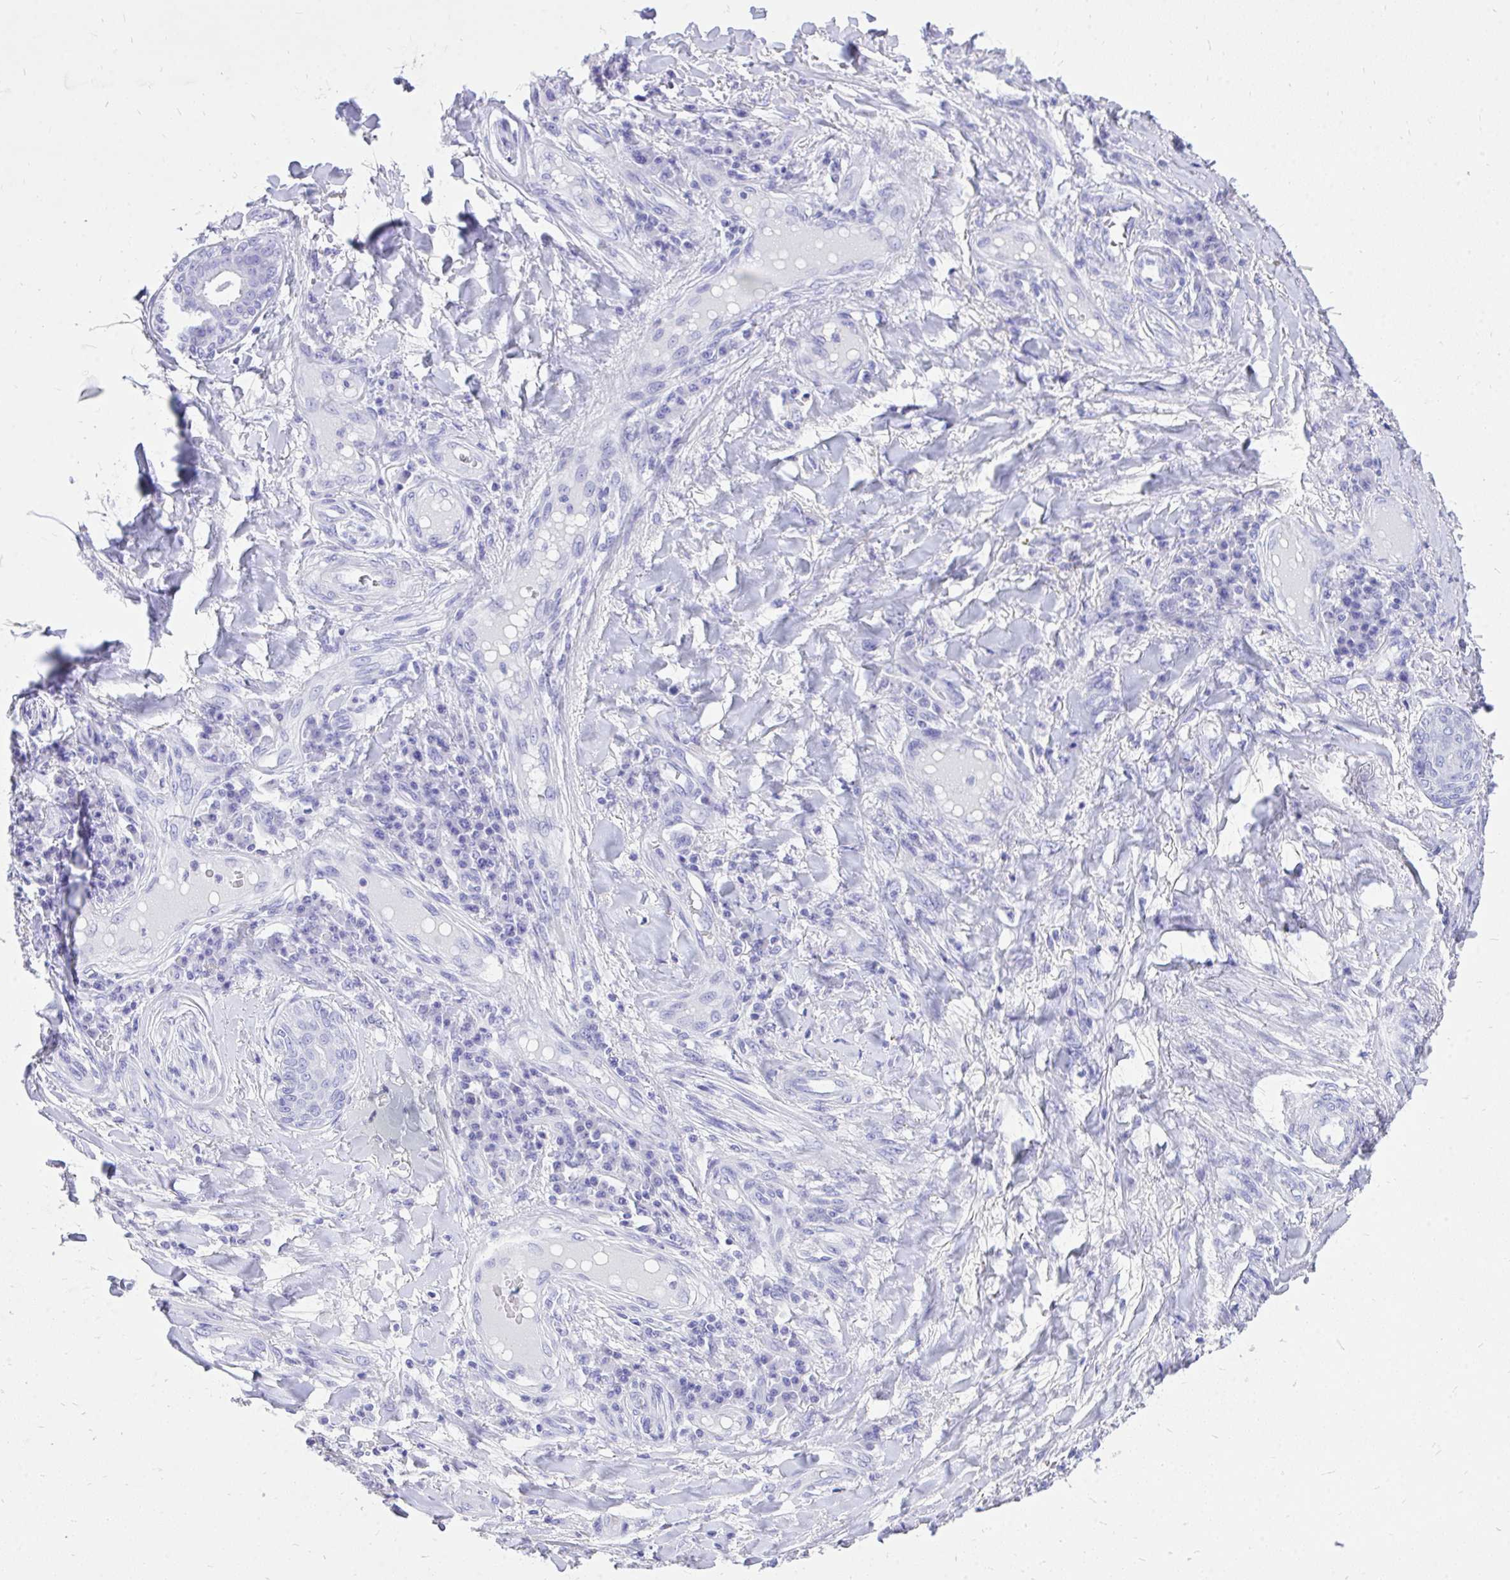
{"staining": {"intensity": "negative", "quantity": "none", "location": "none"}, "tissue": "skin cancer", "cell_type": "Tumor cells", "image_type": "cancer", "snomed": [{"axis": "morphology", "description": "Squamous cell carcinoma, NOS"}, {"axis": "topography", "description": "Skin"}], "caption": "Tumor cells are negative for brown protein staining in skin squamous cell carcinoma.", "gene": "MON1A", "patient": {"sex": "male", "age": 70}}